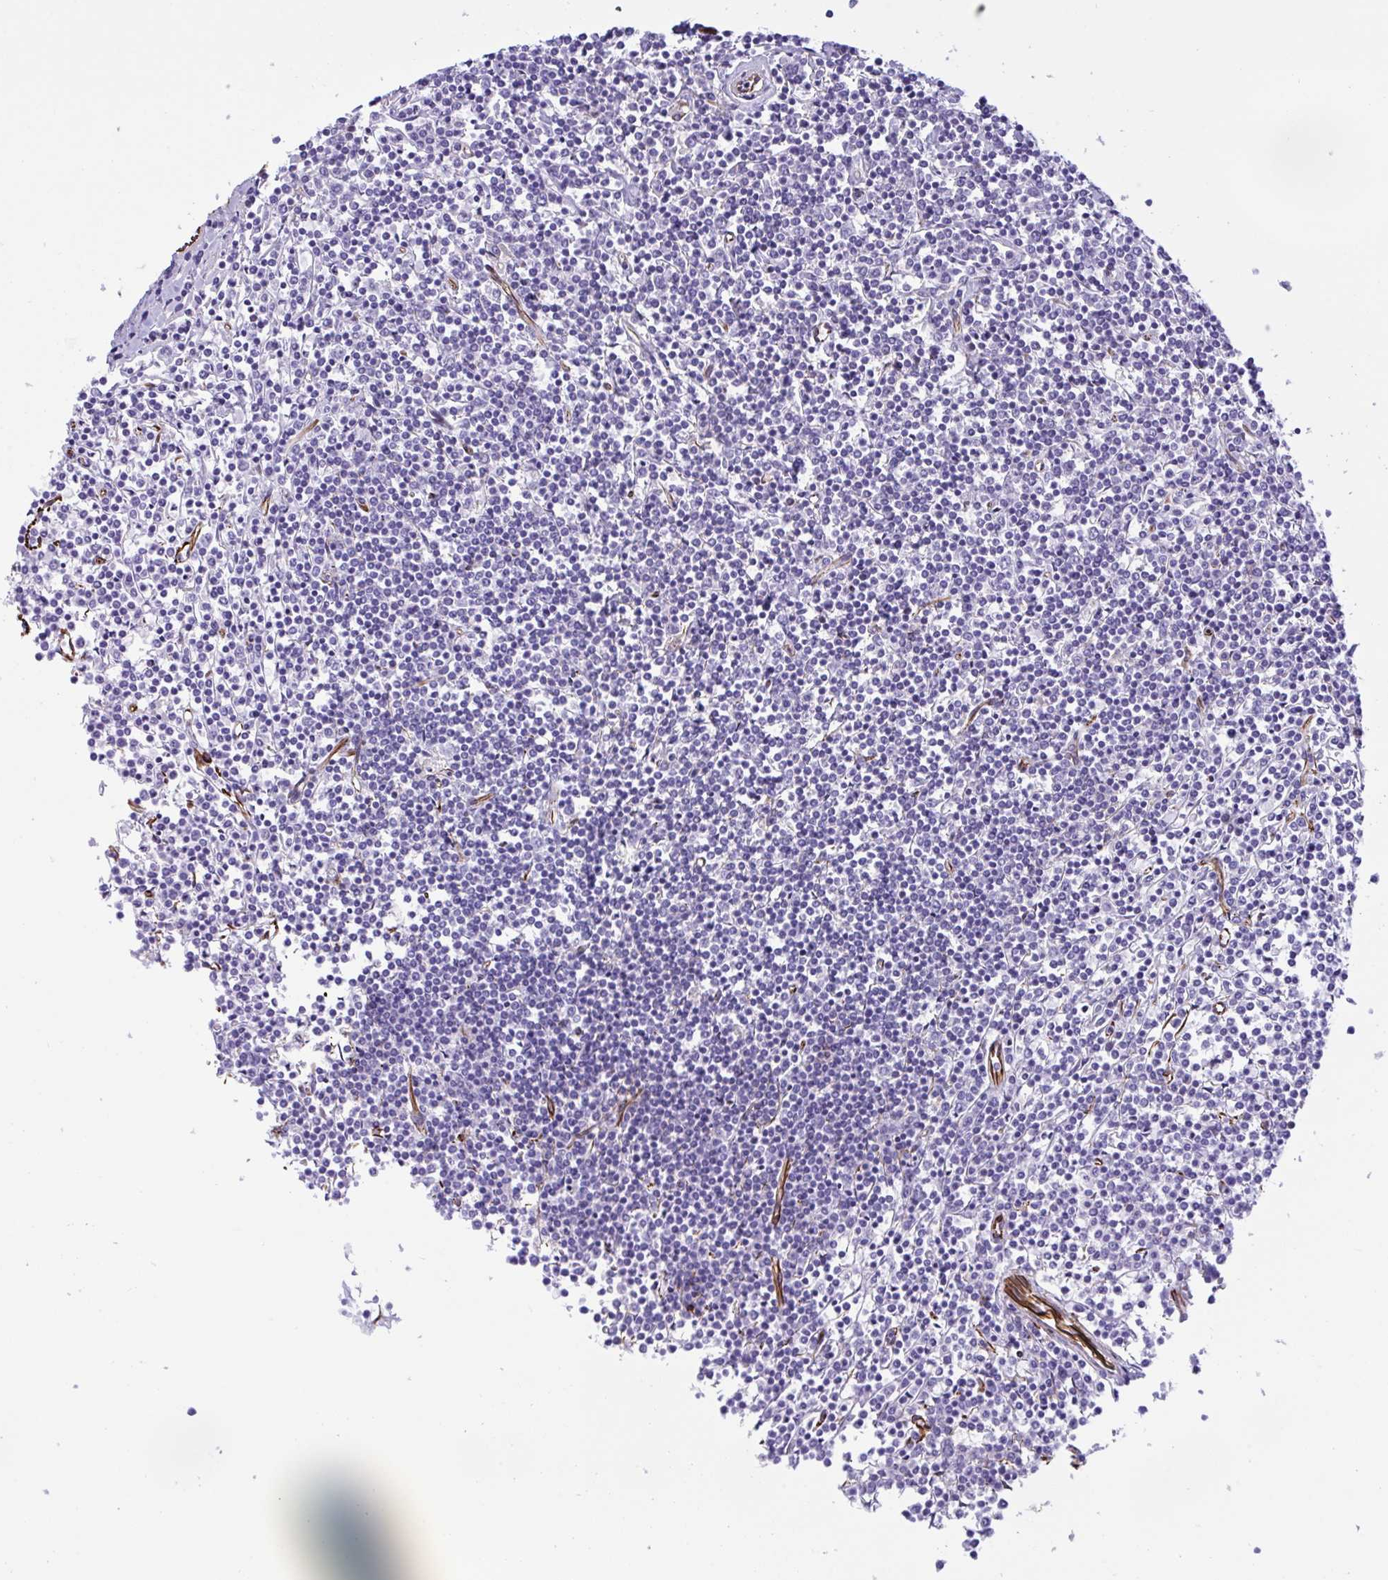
{"staining": {"intensity": "negative", "quantity": "none", "location": "none"}, "tissue": "lymphoma", "cell_type": "Tumor cells", "image_type": "cancer", "snomed": [{"axis": "morphology", "description": "Malignant lymphoma, non-Hodgkin's type, Low grade"}, {"axis": "topography", "description": "Spleen"}], "caption": "Tumor cells are negative for brown protein staining in malignant lymphoma, non-Hodgkin's type (low-grade). (DAB immunohistochemistry with hematoxylin counter stain).", "gene": "SMAD5", "patient": {"sex": "female", "age": 19}}